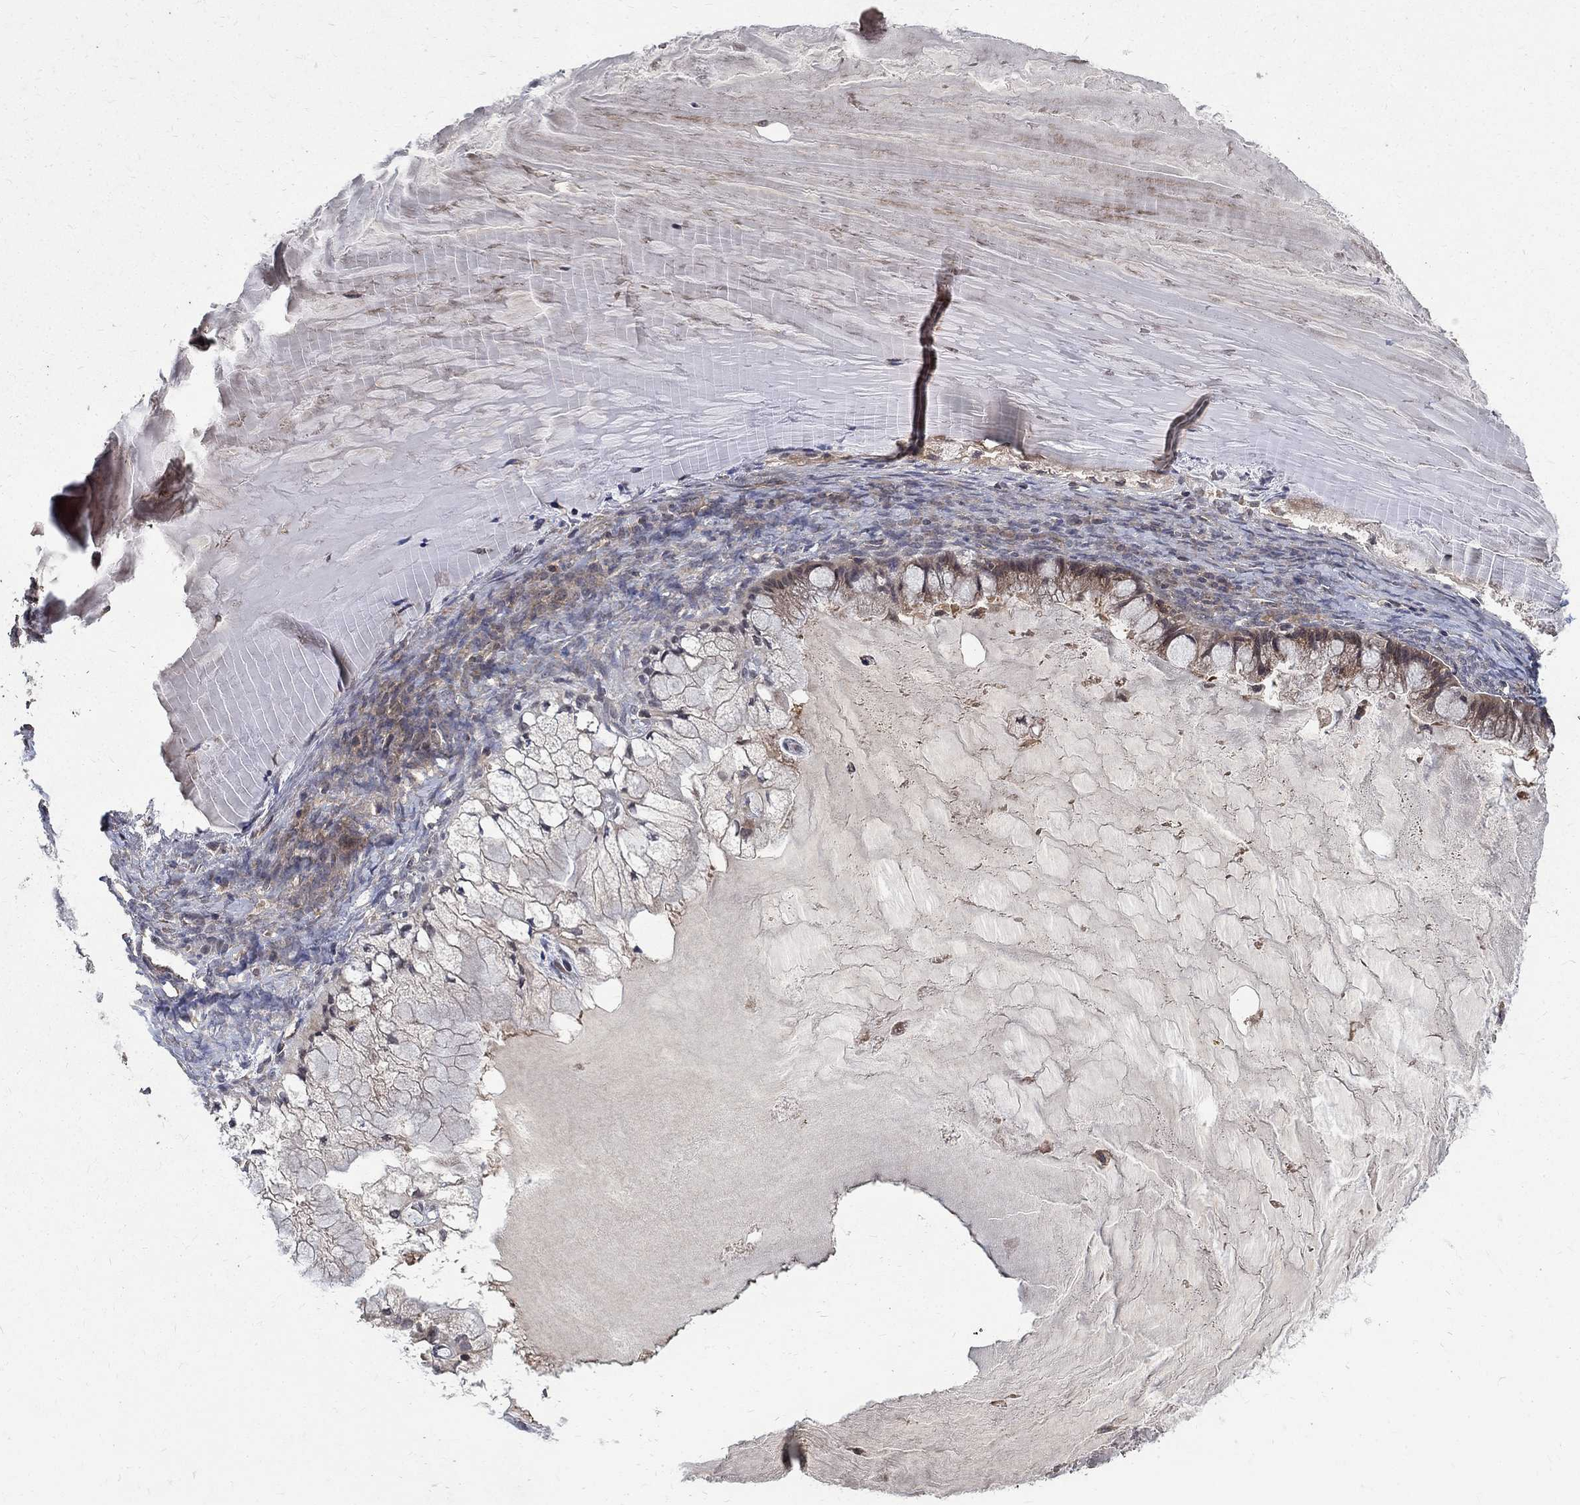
{"staining": {"intensity": "weak", "quantity": ">75%", "location": "cytoplasmic/membranous"}, "tissue": "ovarian cancer", "cell_type": "Tumor cells", "image_type": "cancer", "snomed": [{"axis": "morphology", "description": "Cystadenocarcinoma, mucinous, NOS"}, {"axis": "topography", "description": "Ovary"}], "caption": "Mucinous cystadenocarcinoma (ovarian) was stained to show a protein in brown. There is low levels of weak cytoplasmic/membranous staining in about >75% of tumor cells.", "gene": "C17orf75", "patient": {"sex": "female", "age": 57}}